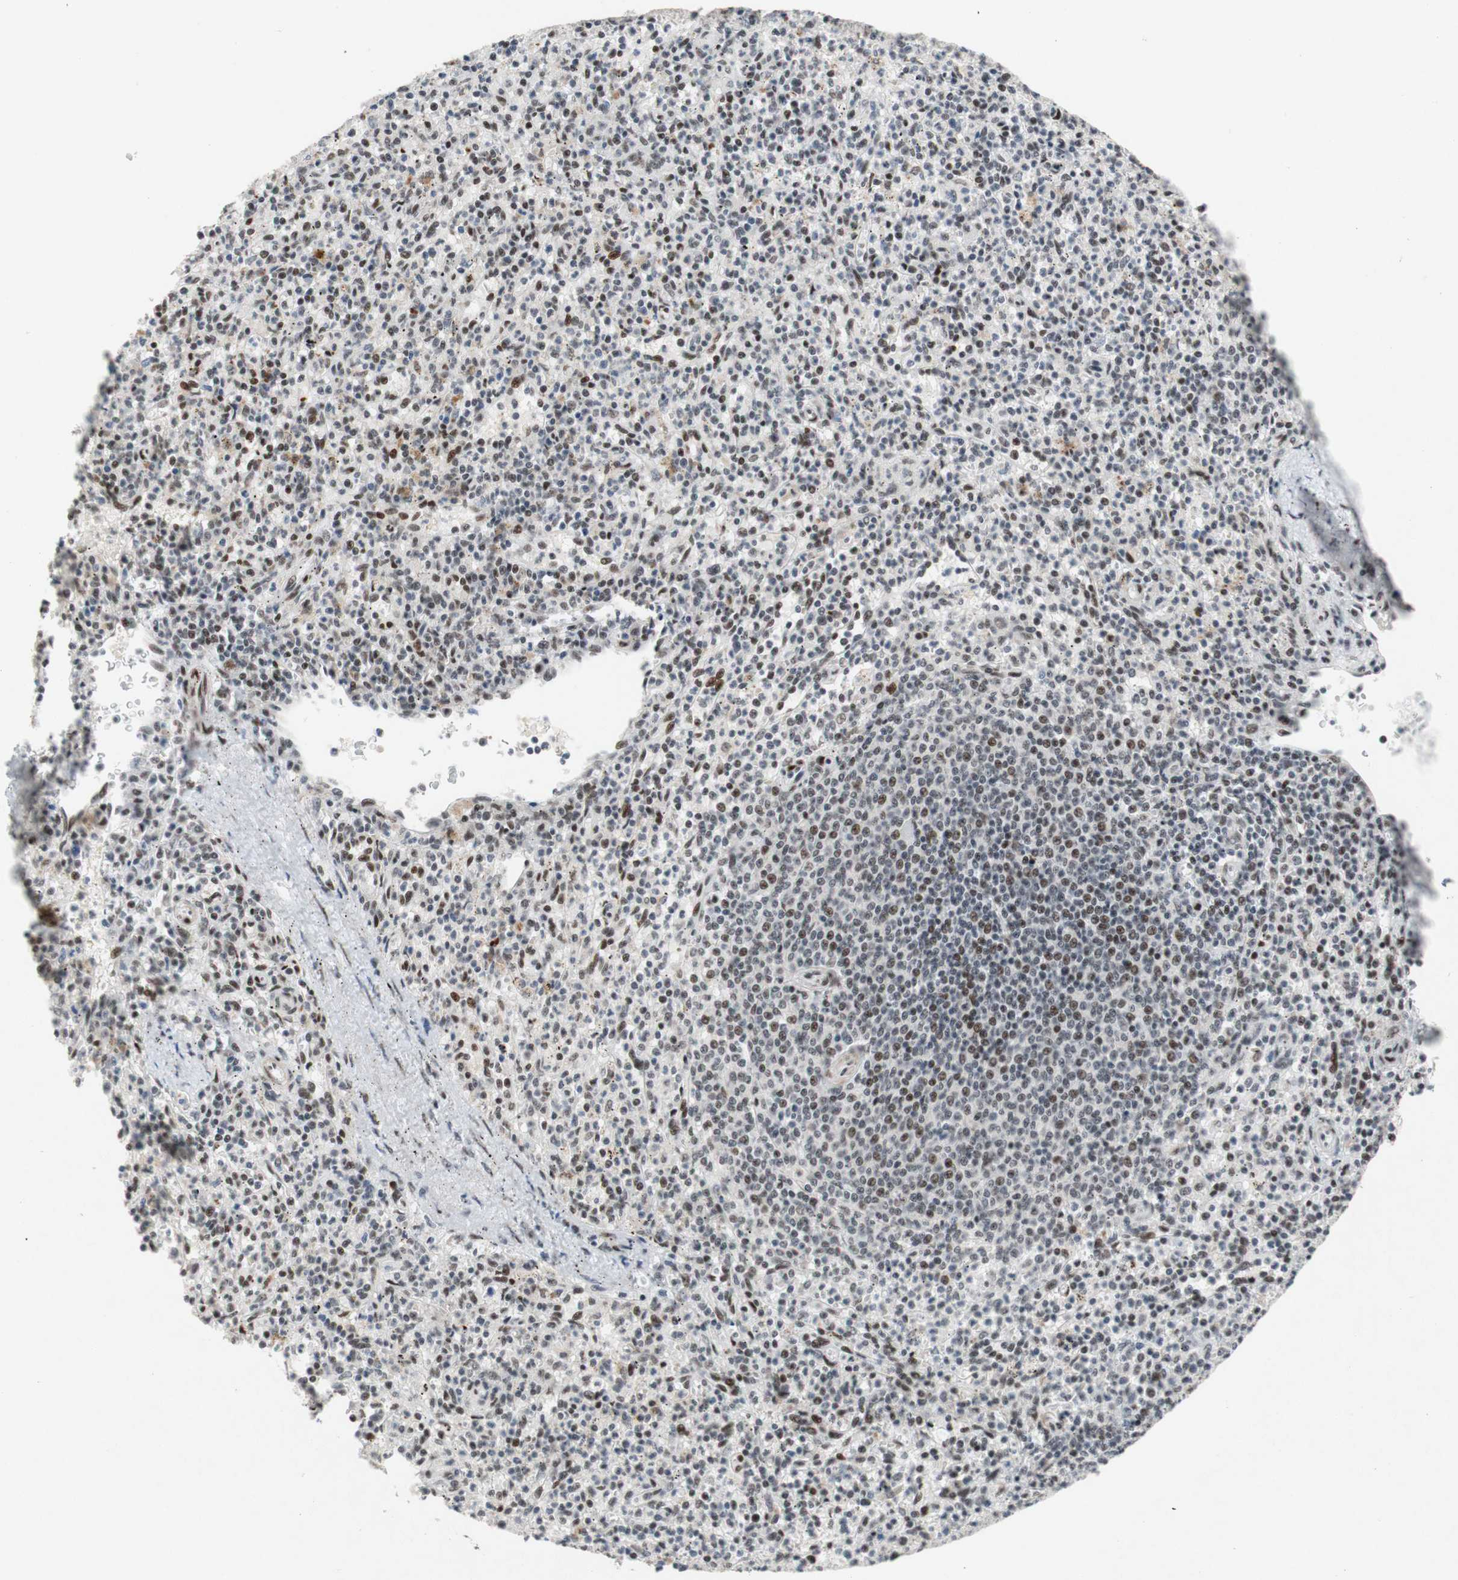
{"staining": {"intensity": "moderate", "quantity": "25%-75%", "location": "nuclear"}, "tissue": "spleen", "cell_type": "Cells in red pulp", "image_type": "normal", "snomed": [{"axis": "morphology", "description": "Normal tissue, NOS"}, {"axis": "topography", "description": "Spleen"}], "caption": "About 25%-75% of cells in red pulp in unremarkable spleen show moderate nuclear protein expression as visualized by brown immunohistochemical staining.", "gene": "TLE1", "patient": {"sex": "male", "age": 72}}